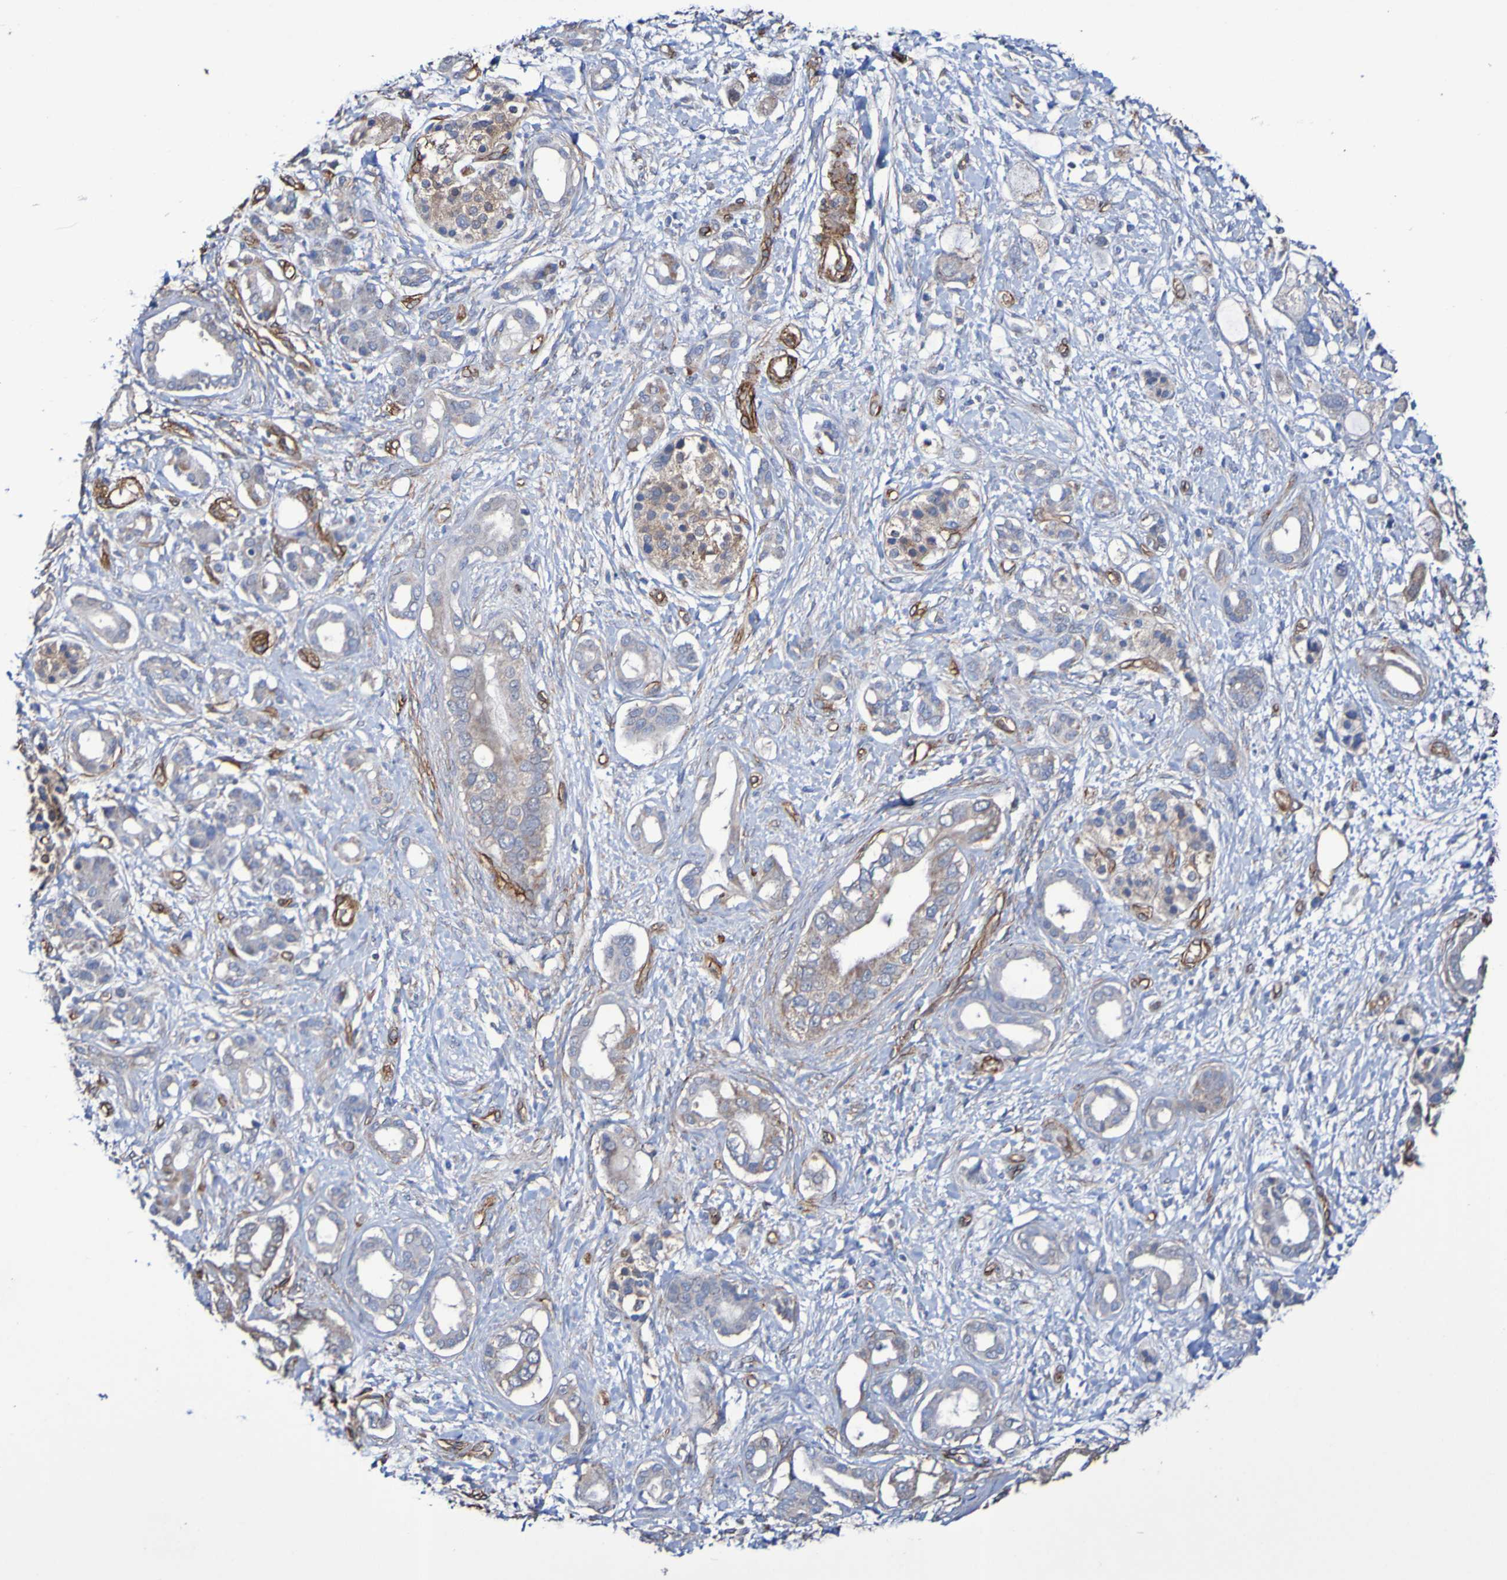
{"staining": {"intensity": "weak", "quantity": "<25%", "location": "cytoplasmic/membranous"}, "tissue": "pancreatic cancer", "cell_type": "Tumor cells", "image_type": "cancer", "snomed": [{"axis": "morphology", "description": "Adenocarcinoma, NOS"}, {"axis": "topography", "description": "Pancreas"}], "caption": "Immunohistochemistry (IHC) of adenocarcinoma (pancreatic) demonstrates no staining in tumor cells.", "gene": "ELMOD3", "patient": {"sex": "female", "age": 56}}